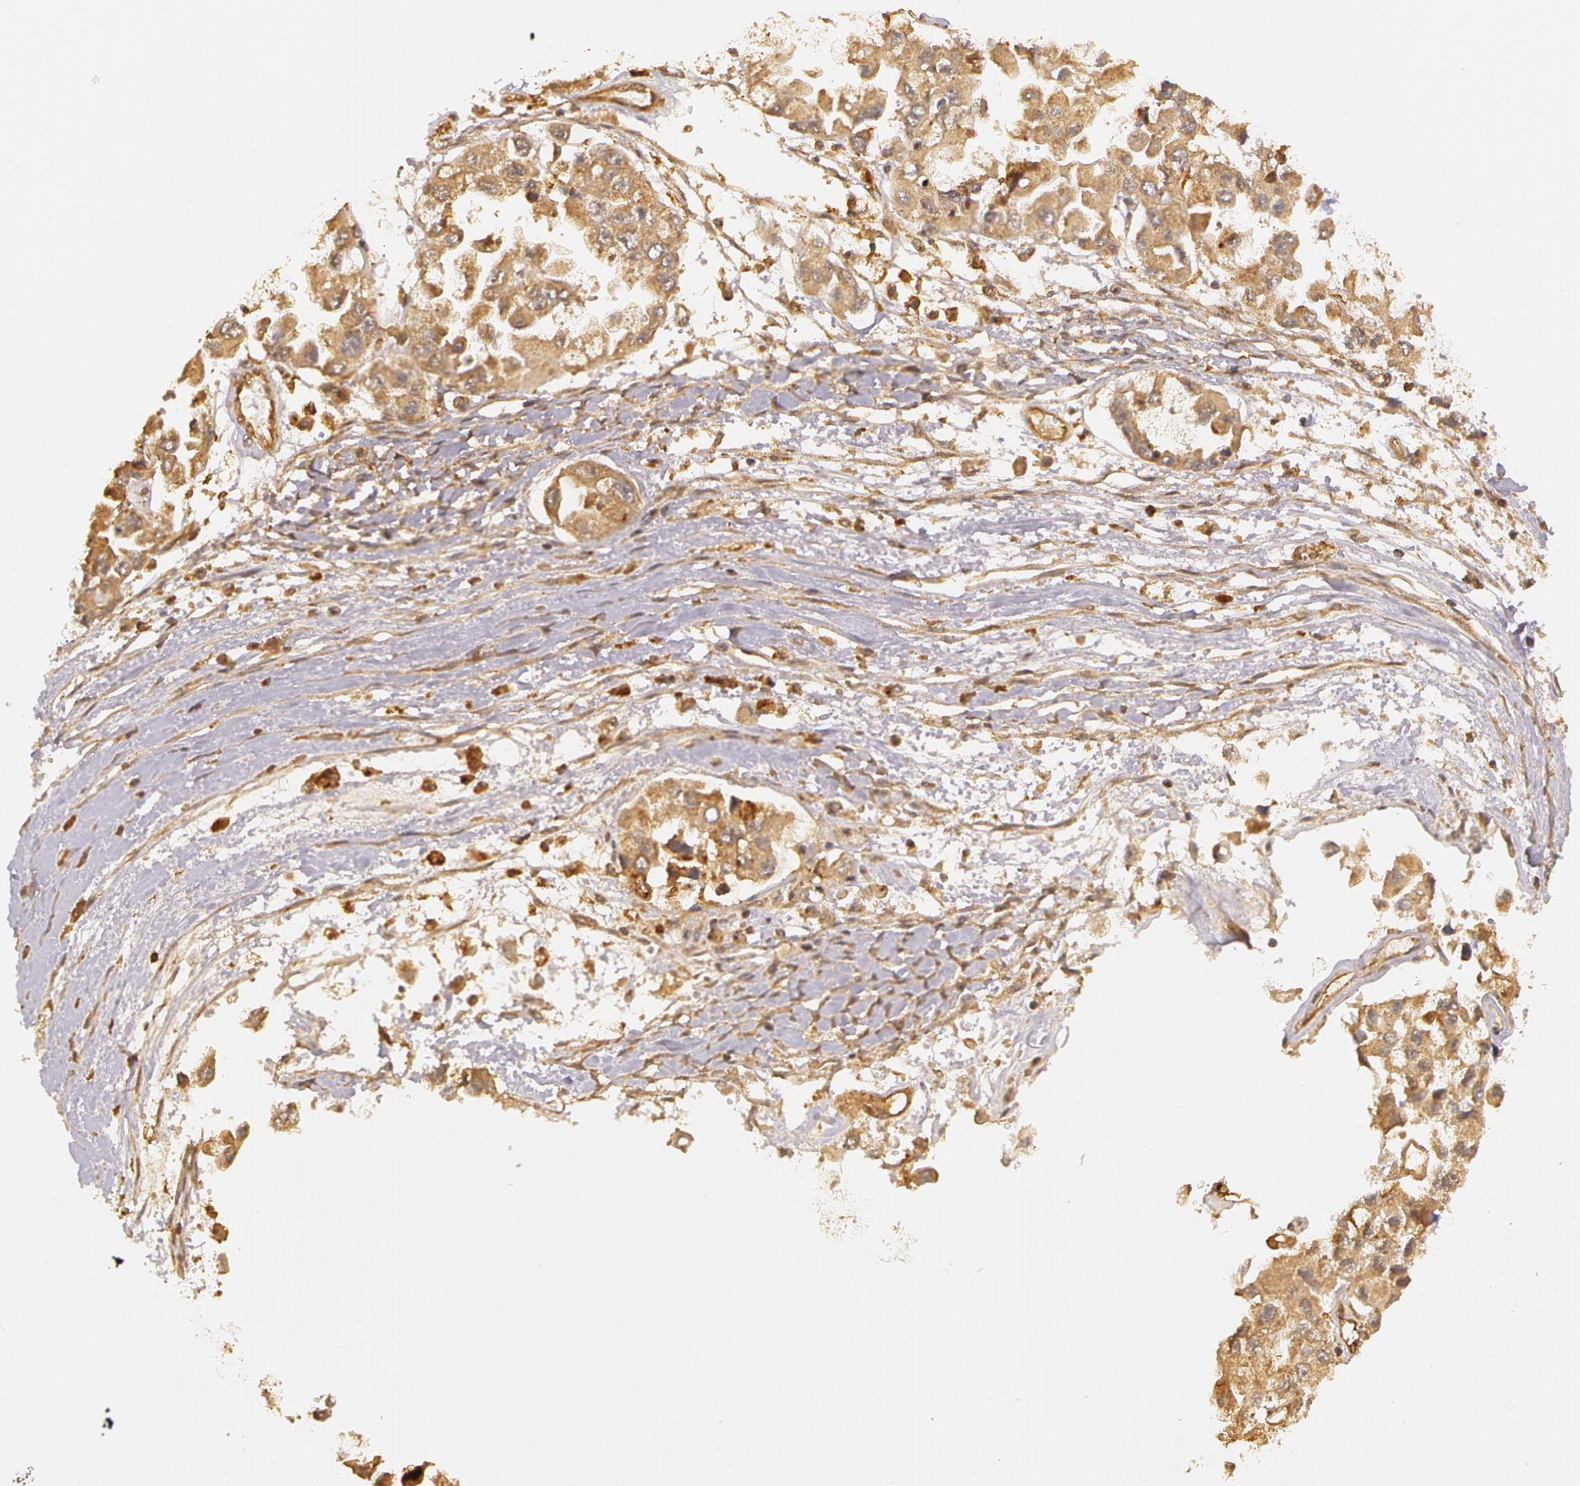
{"staining": {"intensity": "moderate", "quantity": ">75%", "location": "cytoplasmic/membranous"}, "tissue": "ovarian cancer", "cell_type": "Tumor cells", "image_type": "cancer", "snomed": [{"axis": "morphology", "description": "Cystadenocarcinoma, serous, NOS"}, {"axis": "topography", "description": "Ovary"}], "caption": "Human ovarian cancer stained with a protein marker exhibits moderate staining in tumor cells.", "gene": "ASCC2", "patient": {"sex": "female", "age": 84}}